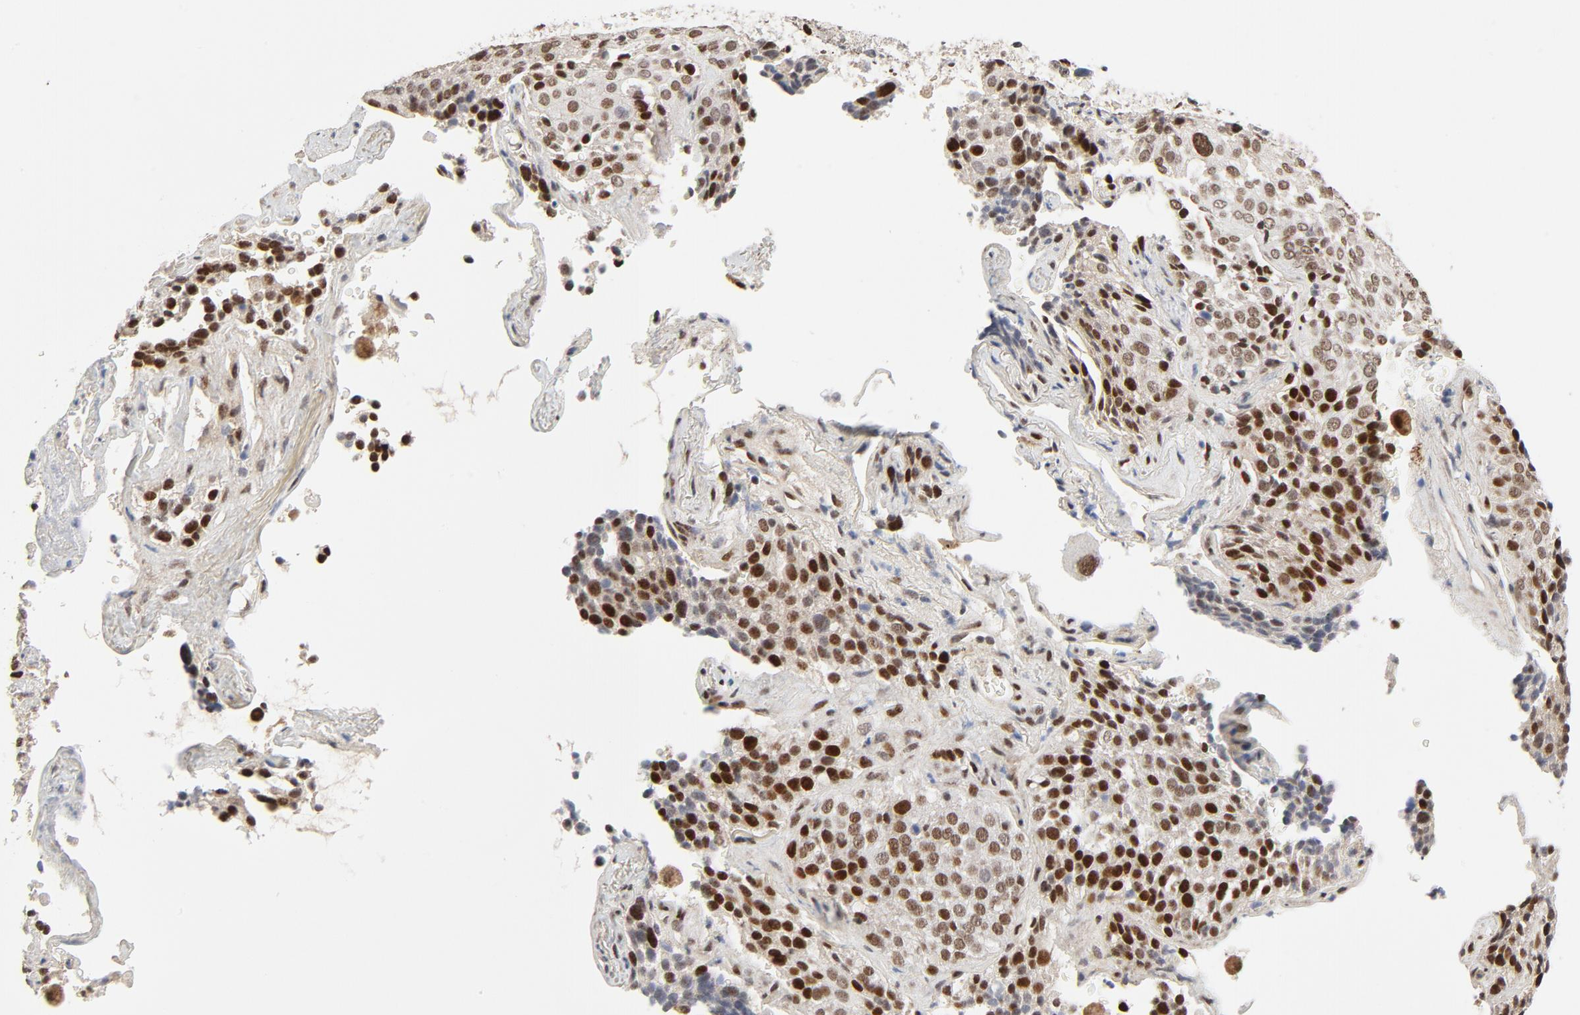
{"staining": {"intensity": "strong", "quantity": ">75%", "location": "nuclear"}, "tissue": "lung cancer", "cell_type": "Tumor cells", "image_type": "cancer", "snomed": [{"axis": "morphology", "description": "Squamous cell carcinoma, NOS"}, {"axis": "topography", "description": "Lung"}], "caption": "The image shows staining of lung squamous cell carcinoma, revealing strong nuclear protein positivity (brown color) within tumor cells. (brown staining indicates protein expression, while blue staining denotes nuclei).", "gene": "GTF2I", "patient": {"sex": "male", "age": 54}}